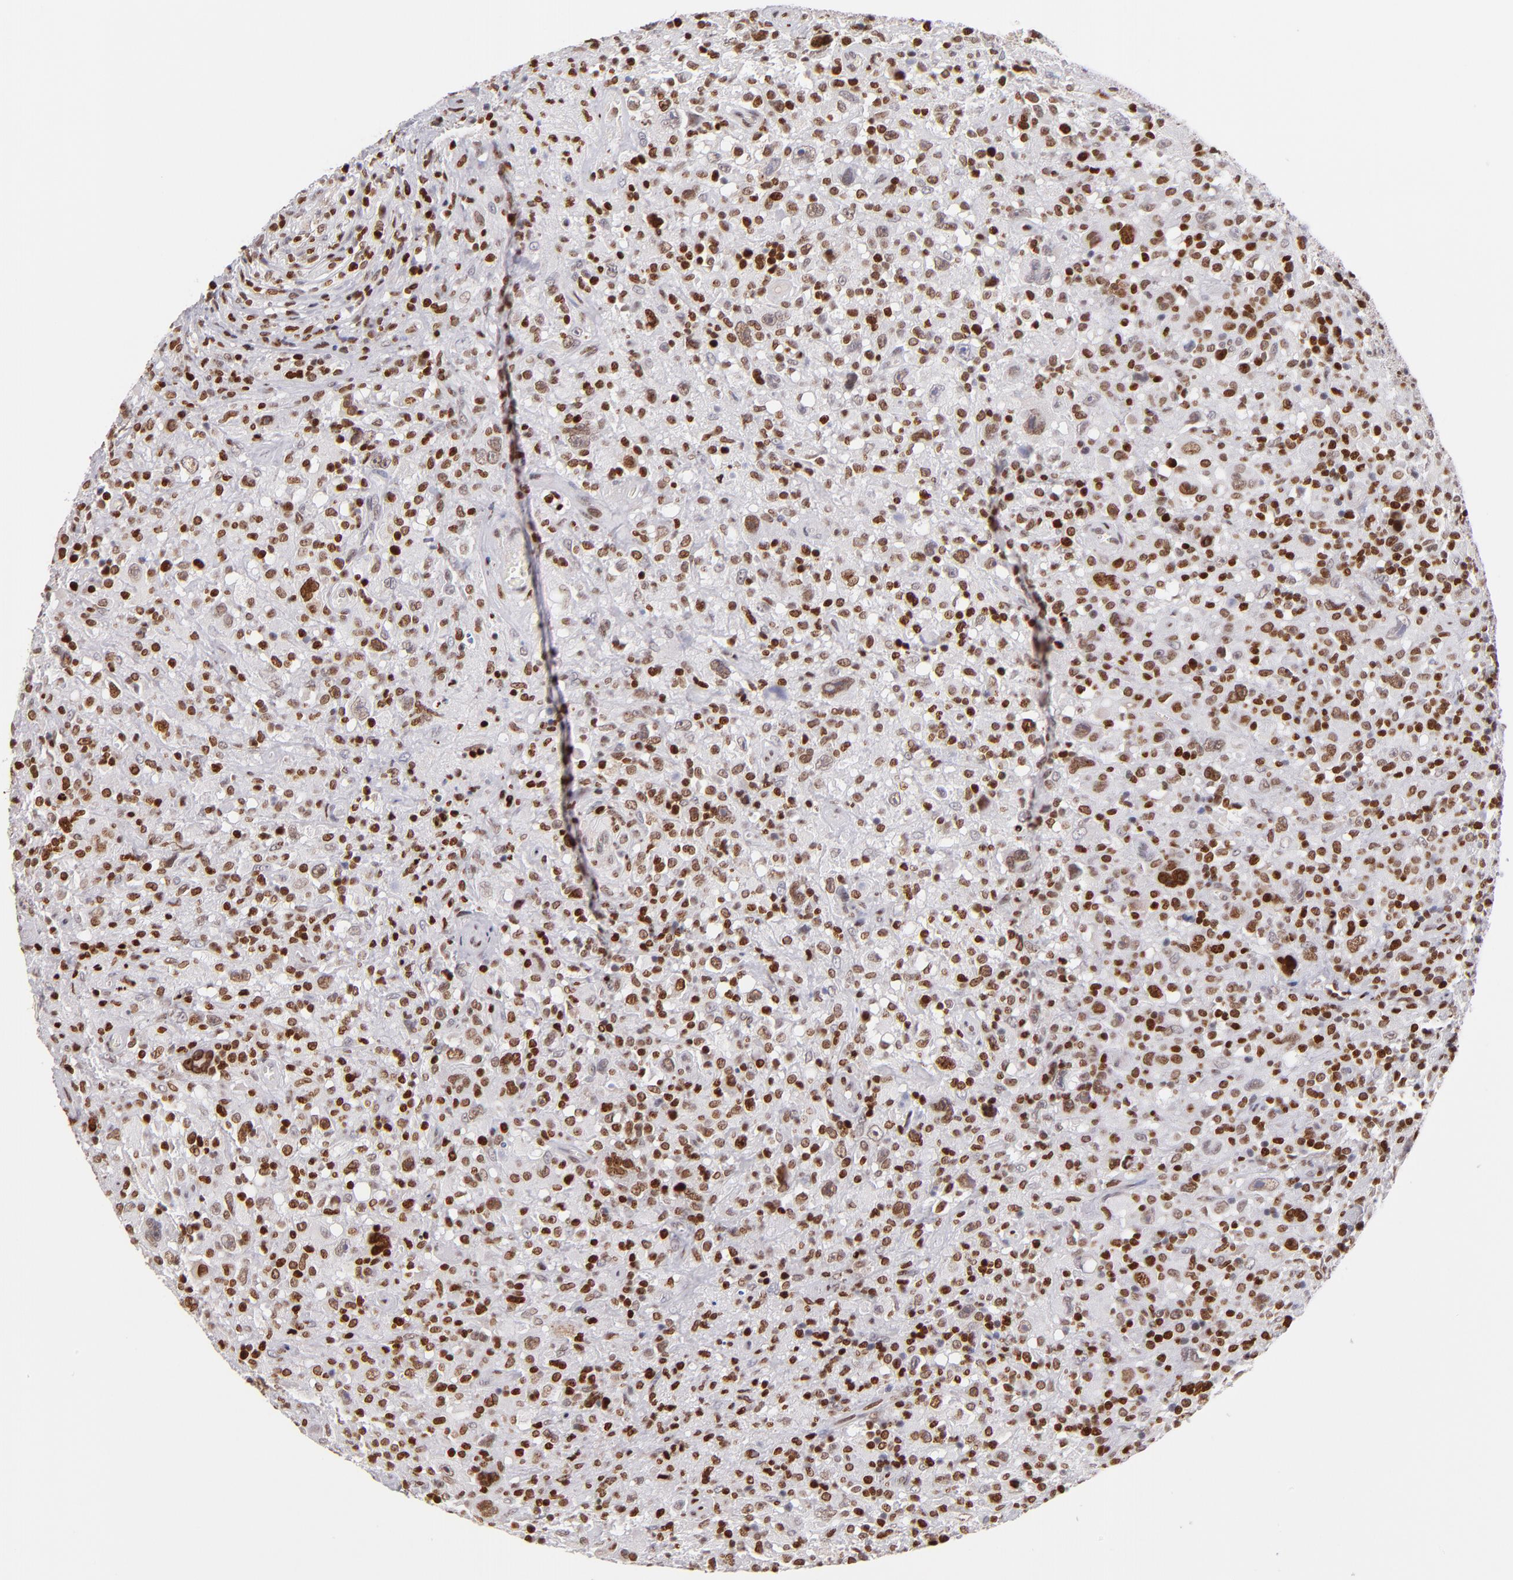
{"staining": {"intensity": "strong", "quantity": "25%-75%", "location": "nuclear"}, "tissue": "lymphoma", "cell_type": "Tumor cells", "image_type": "cancer", "snomed": [{"axis": "morphology", "description": "Hodgkin's disease, NOS"}, {"axis": "topography", "description": "Lymph node"}], "caption": "DAB (3,3'-diaminobenzidine) immunohistochemical staining of human Hodgkin's disease exhibits strong nuclear protein expression in about 25%-75% of tumor cells.", "gene": "POLA1", "patient": {"sex": "male", "age": 46}}